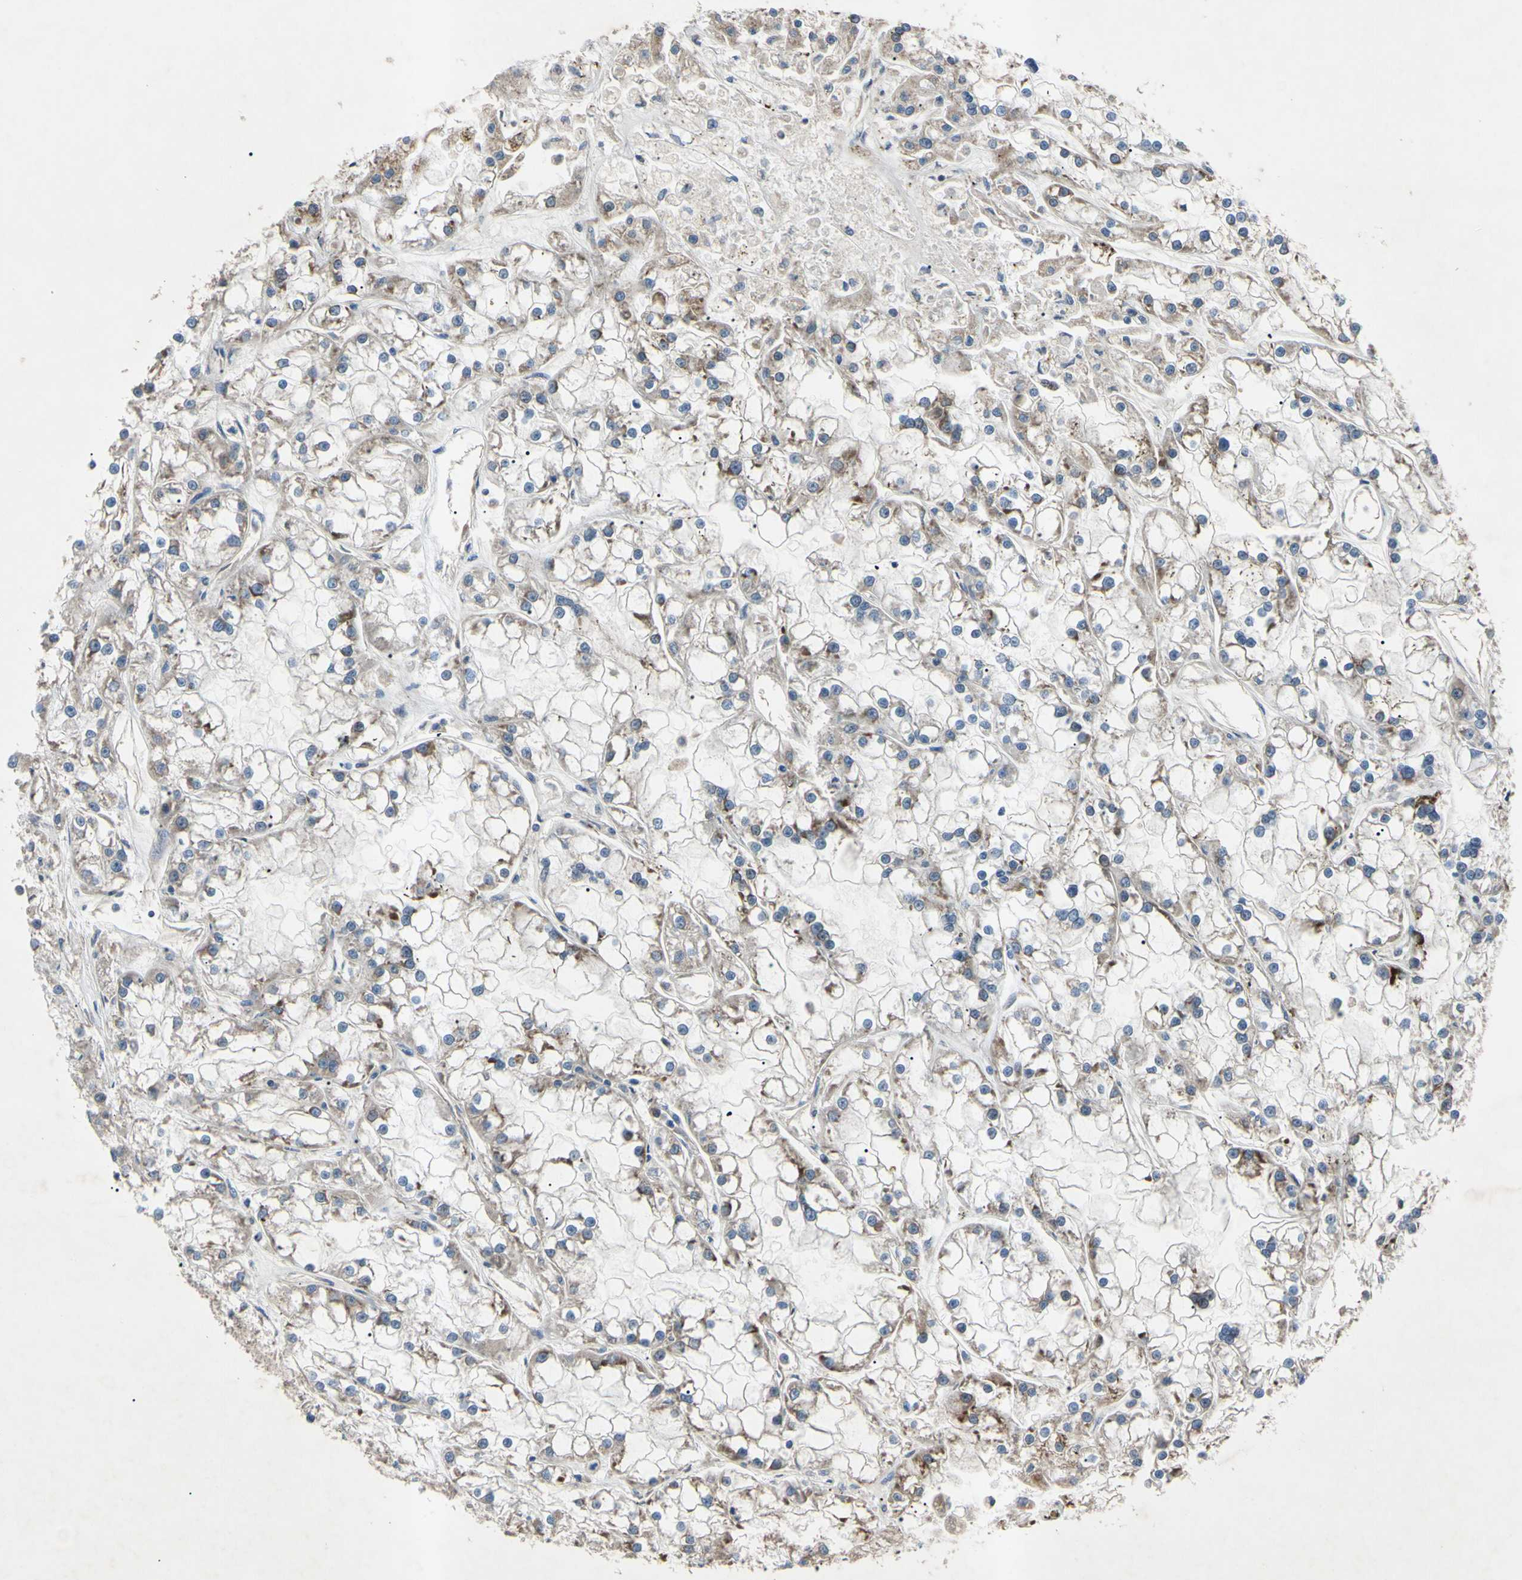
{"staining": {"intensity": "moderate", "quantity": "25%-75%", "location": "cytoplasmic/membranous"}, "tissue": "renal cancer", "cell_type": "Tumor cells", "image_type": "cancer", "snomed": [{"axis": "morphology", "description": "Adenocarcinoma, NOS"}, {"axis": "topography", "description": "Kidney"}], "caption": "Protein expression analysis of renal adenocarcinoma reveals moderate cytoplasmic/membranous expression in approximately 25%-75% of tumor cells.", "gene": "HILPDA", "patient": {"sex": "female", "age": 52}}